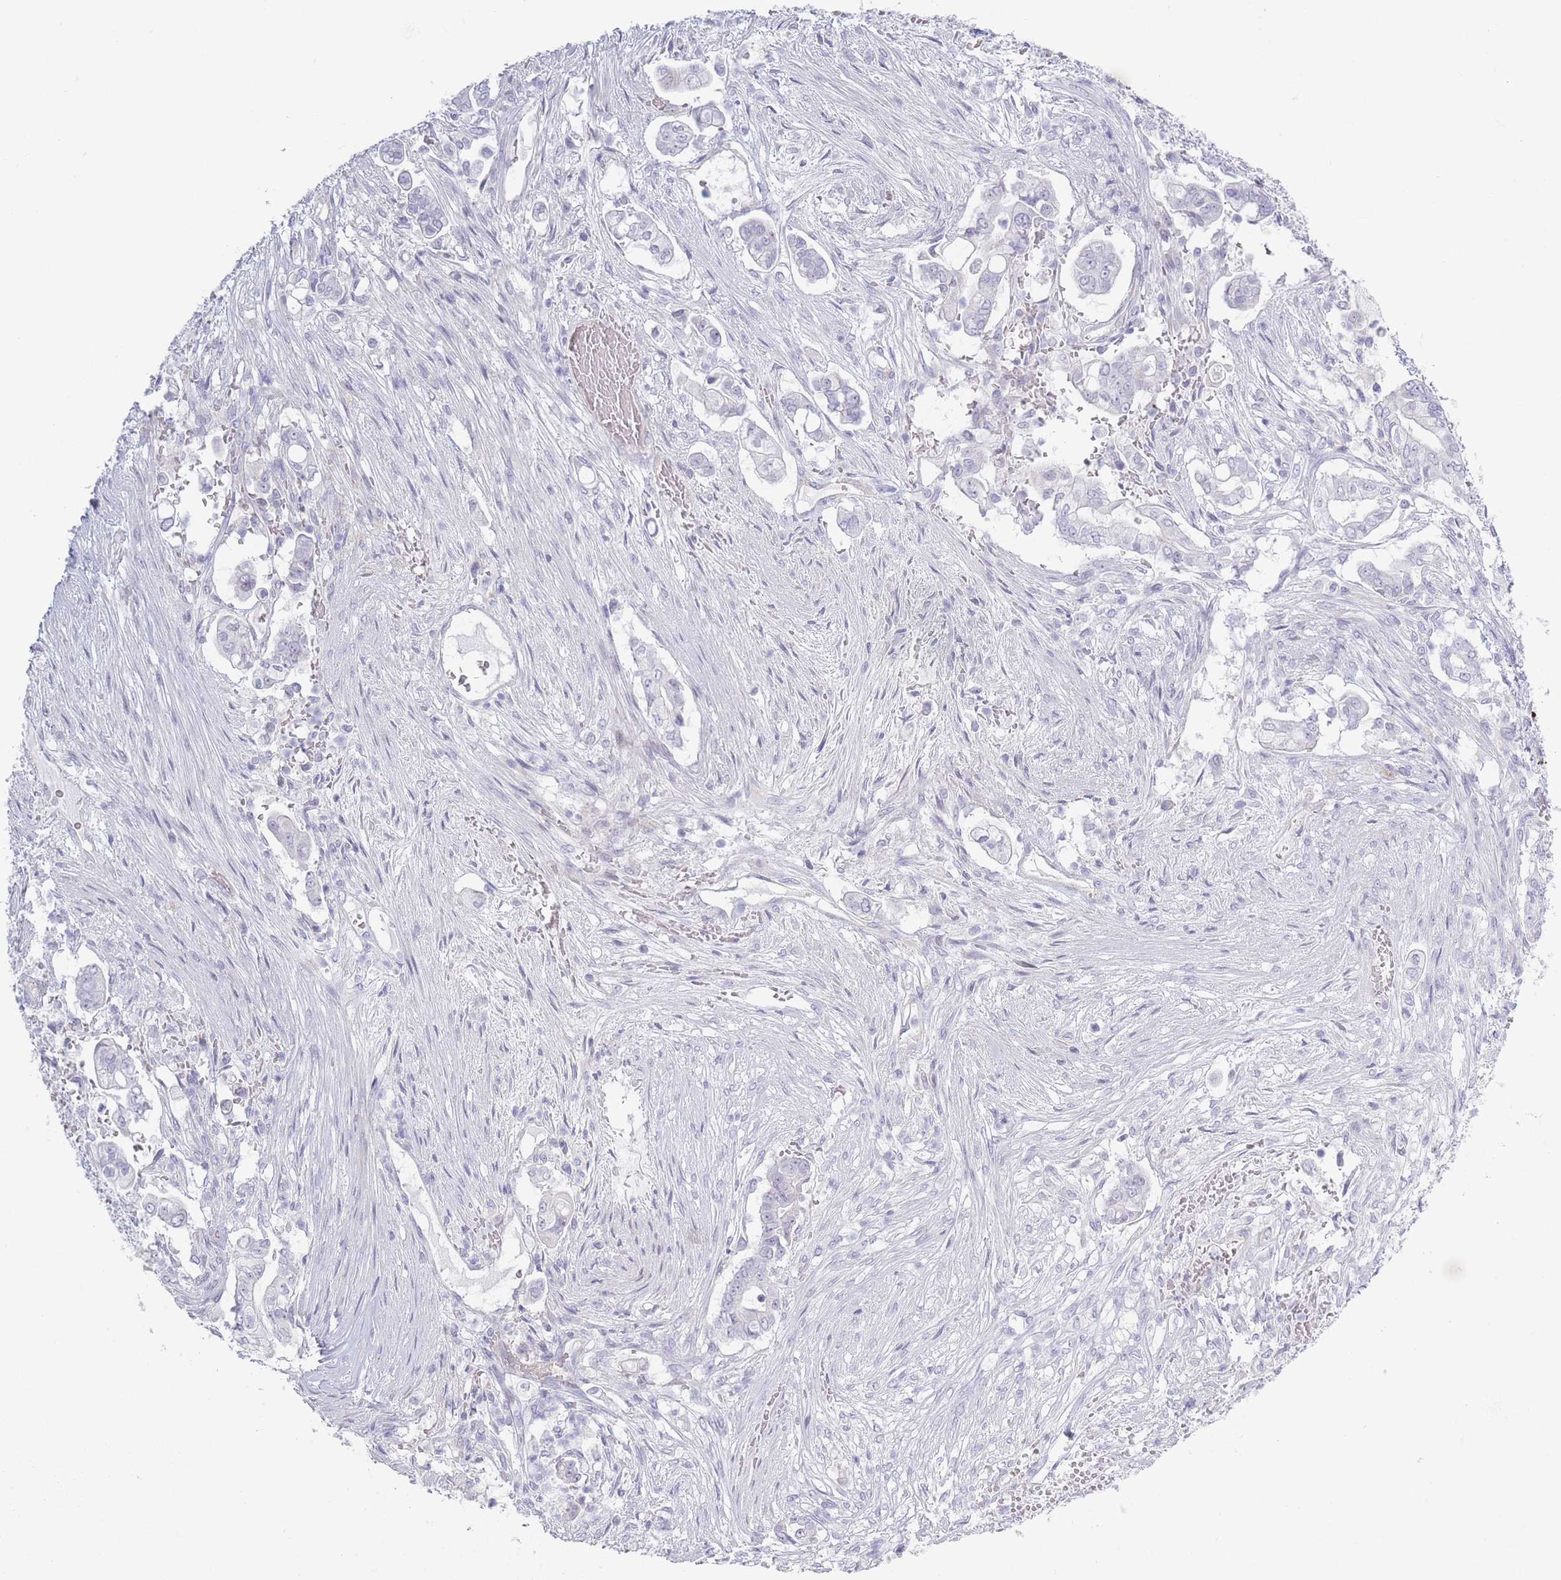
{"staining": {"intensity": "negative", "quantity": "none", "location": "none"}, "tissue": "pancreatic cancer", "cell_type": "Tumor cells", "image_type": "cancer", "snomed": [{"axis": "morphology", "description": "Adenocarcinoma, NOS"}, {"axis": "topography", "description": "Pancreas"}], "caption": "A histopathology image of adenocarcinoma (pancreatic) stained for a protein reveals no brown staining in tumor cells.", "gene": "PLEKHG2", "patient": {"sex": "female", "age": 69}}